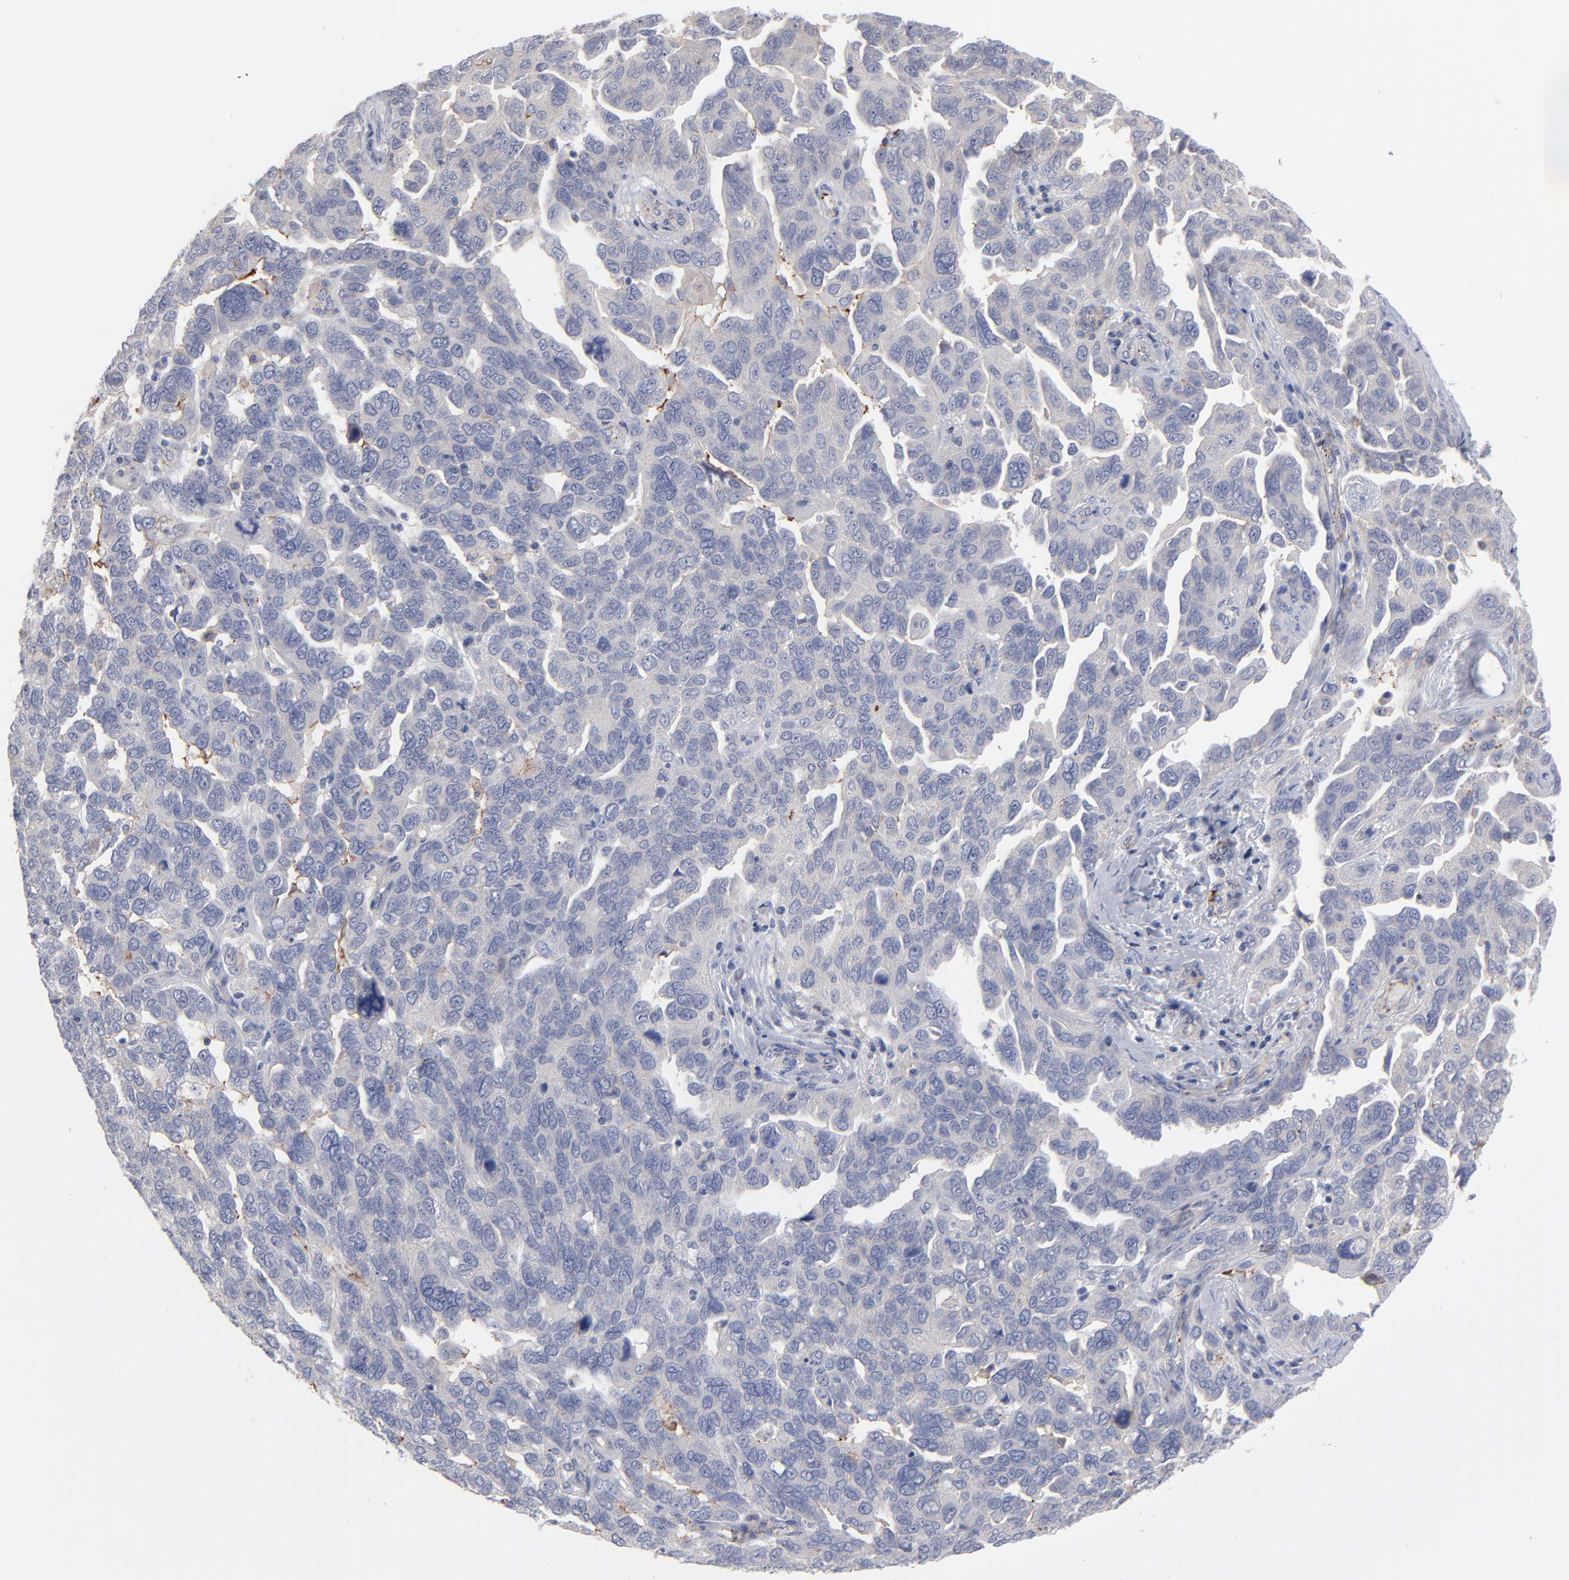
{"staining": {"intensity": "moderate", "quantity": "<25%", "location": "cytoplasmic/membranous"}, "tissue": "ovarian cancer", "cell_type": "Tumor cells", "image_type": "cancer", "snomed": [{"axis": "morphology", "description": "Cystadenocarcinoma, serous, NOS"}, {"axis": "topography", "description": "Ovary"}], "caption": "Approximately <25% of tumor cells in human serous cystadenocarcinoma (ovarian) demonstrate moderate cytoplasmic/membranous protein expression as visualized by brown immunohistochemical staining.", "gene": "CCR3", "patient": {"sex": "female", "age": 64}}